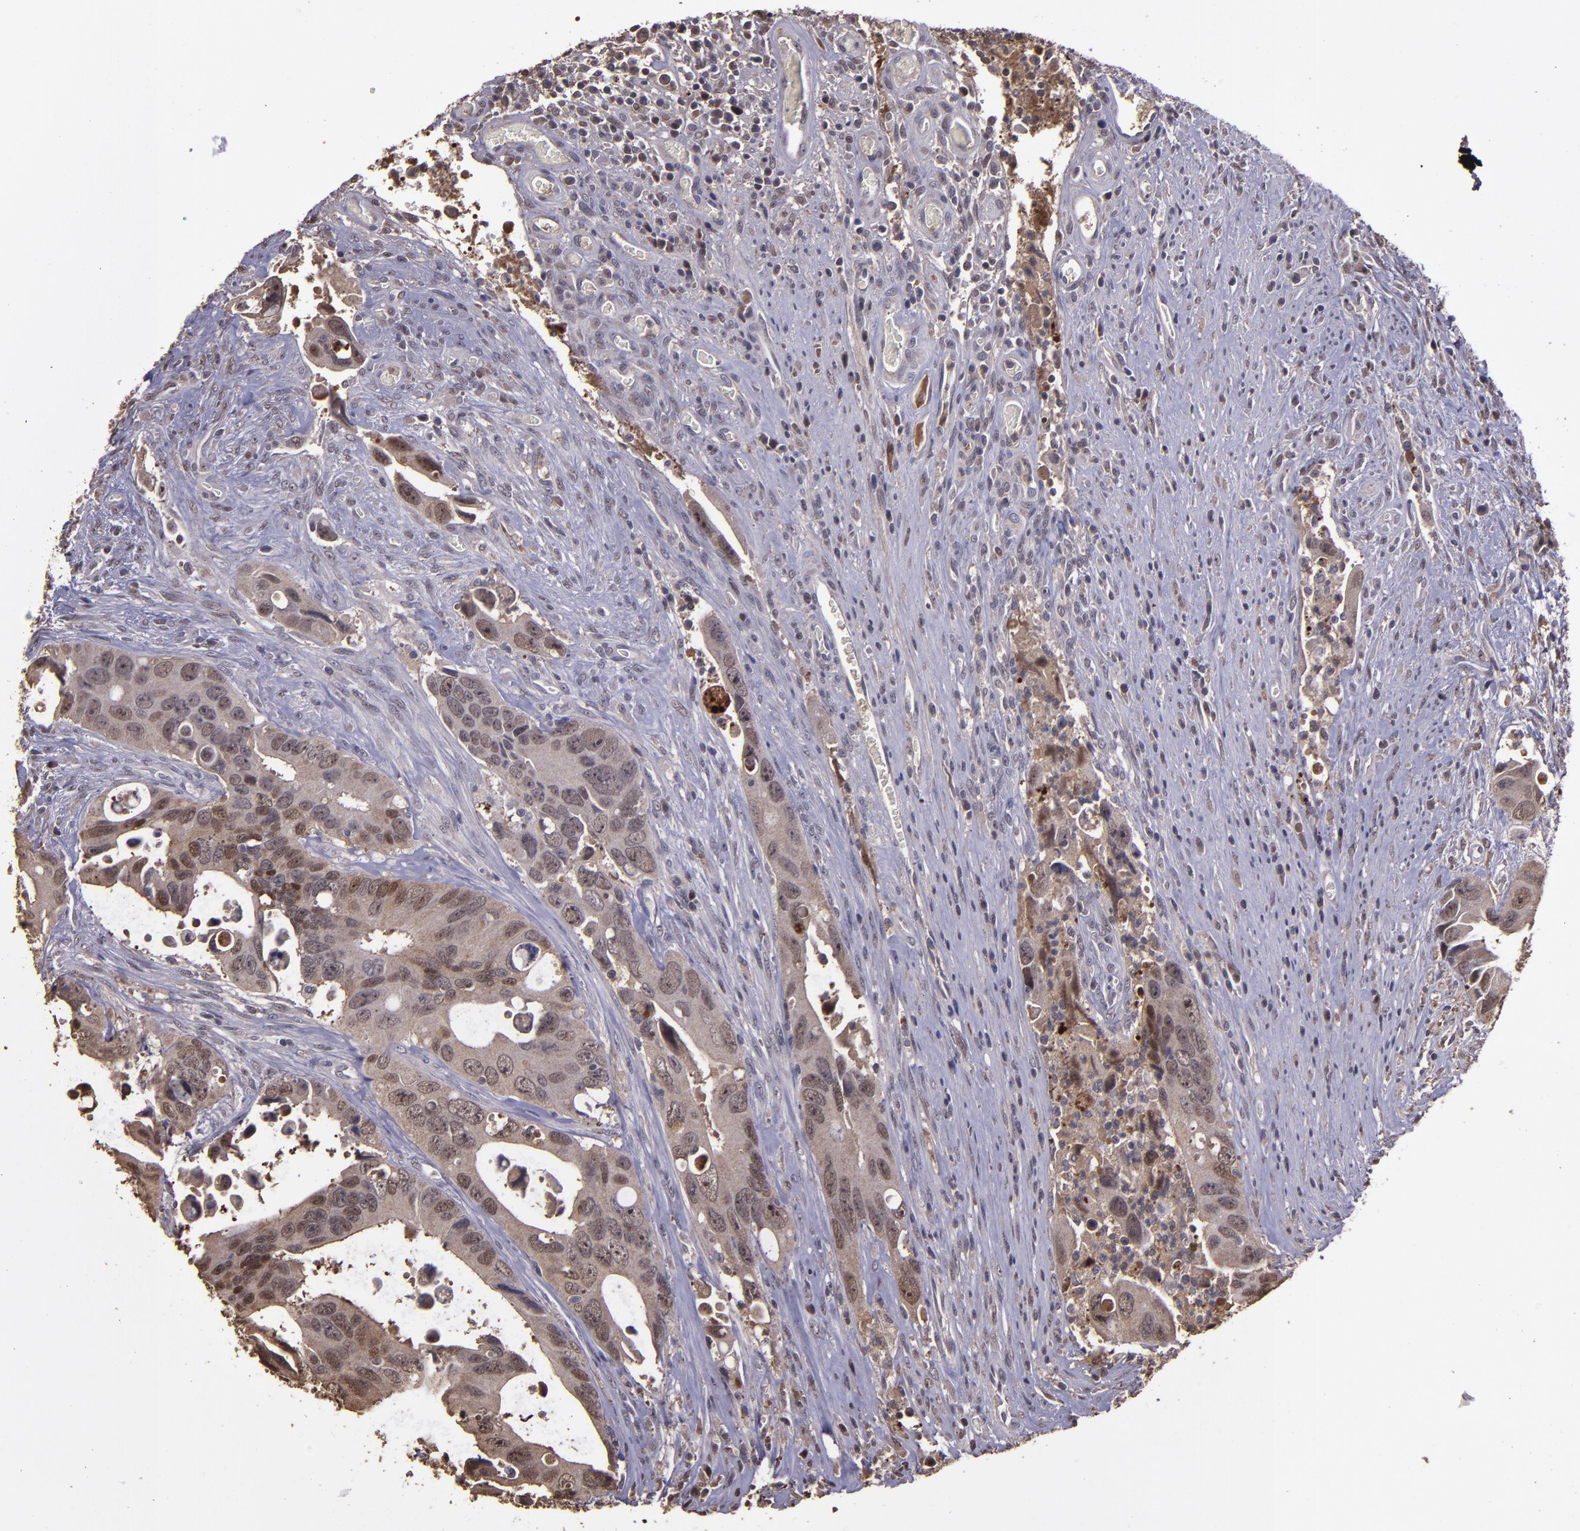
{"staining": {"intensity": "moderate", "quantity": ">75%", "location": "cytoplasmic/membranous,nuclear"}, "tissue": "colorectal cancer", "cell_type": "Tumor cells", "image_type": "cancer", "snomed": [{"axis": "morphology", "description": "Adenocarcinoma, NOS"}, {"axis": "topography", "description": "Rectum"}], "caption": "This is a photomicrograph of immunohistochemistry staining of colorectal adenocarcinoma, which shows moderate staining in the cytoplasmic/membranous and nuclear of tumor cells.", "gene": "SERPINF2", "patient": {"sex": "male", "age": 70}}